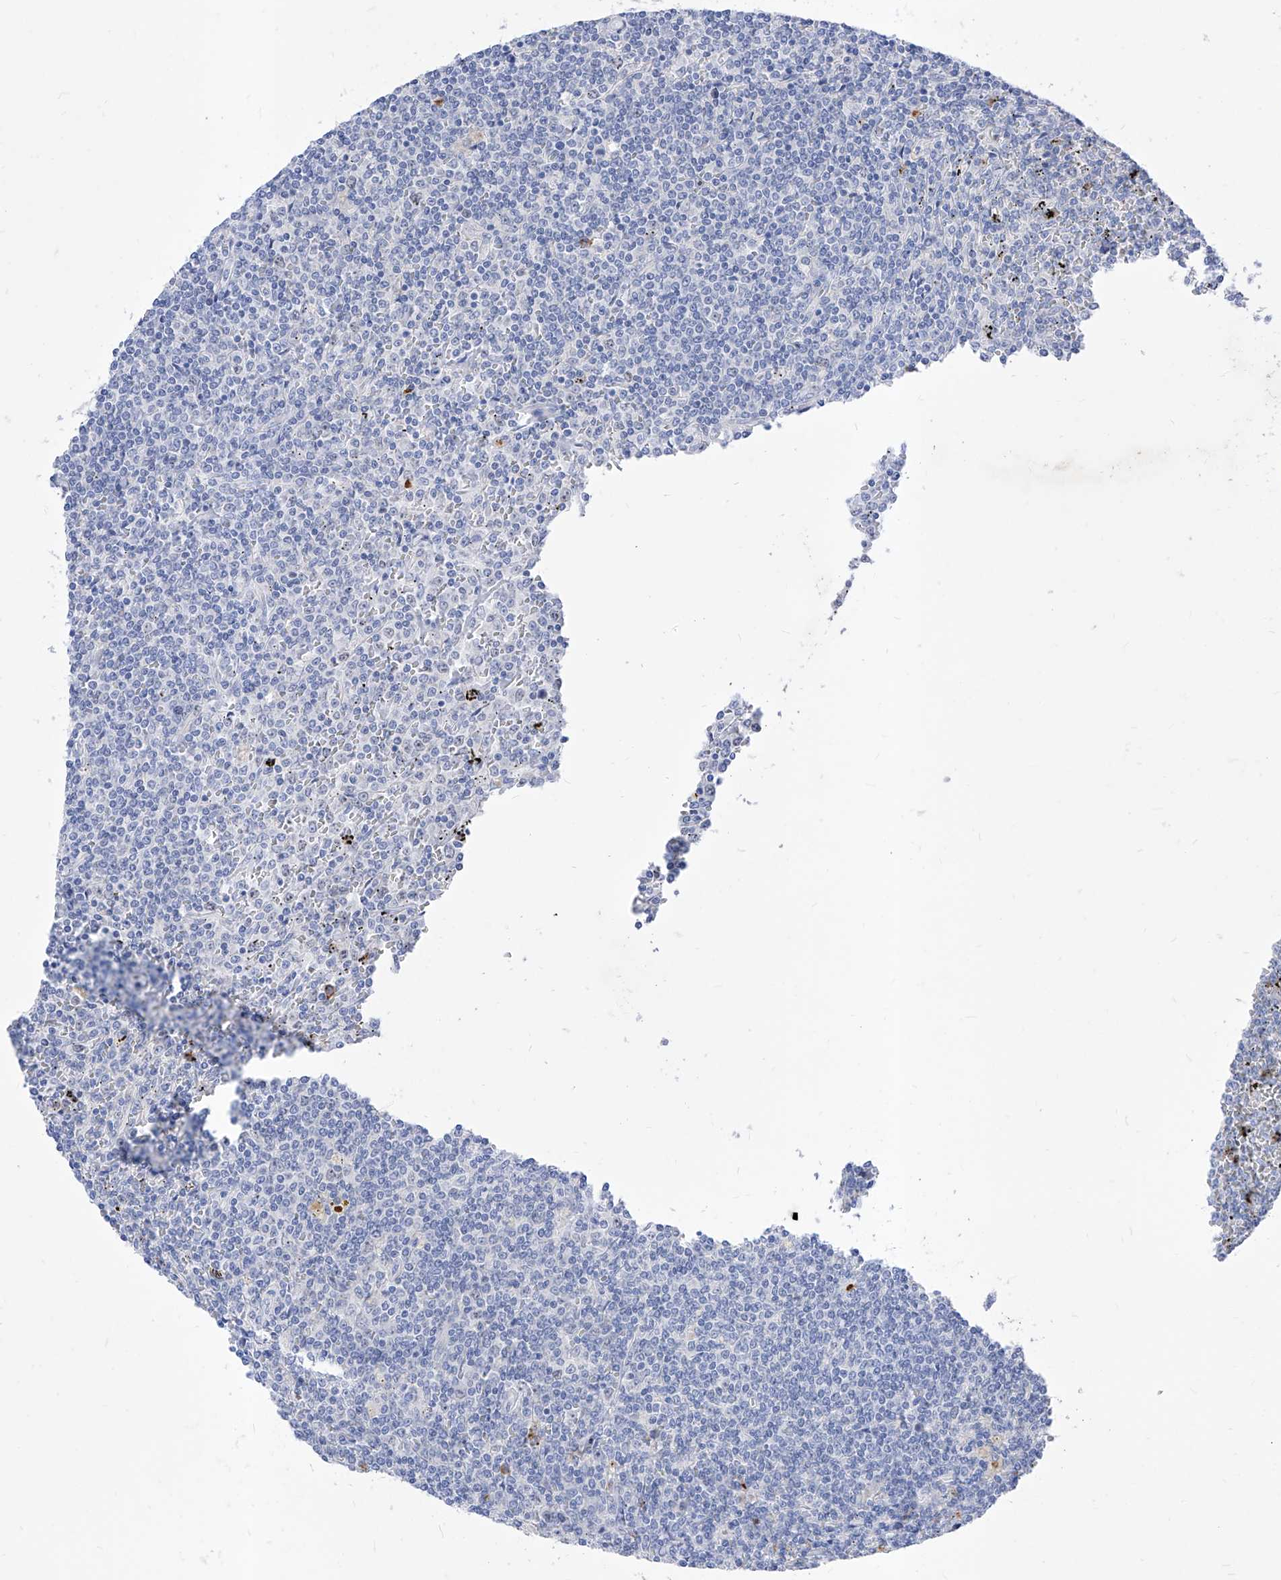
{"staining": {"intensity": "negative", "quantity": "none", "location": "none"}, "tissue": "lymphoma", "cell_type": "Tumor cells", "image_type": "cancer", "snomed": [{"axis": "morphology", "description": "Malignant lymphoma, non-Hodgkin's type, Low grade"}, {"axis": "topography", "description": "Spleen"}], "caption": "Micrograph shows no protein staining in tumor cells of low-grade malignant lymphoma, non-Hodgkin's type tissue. Nuclei are stained in blue.", "gene": "VAX1", "patient": {"sex": "female", "age": 19}}